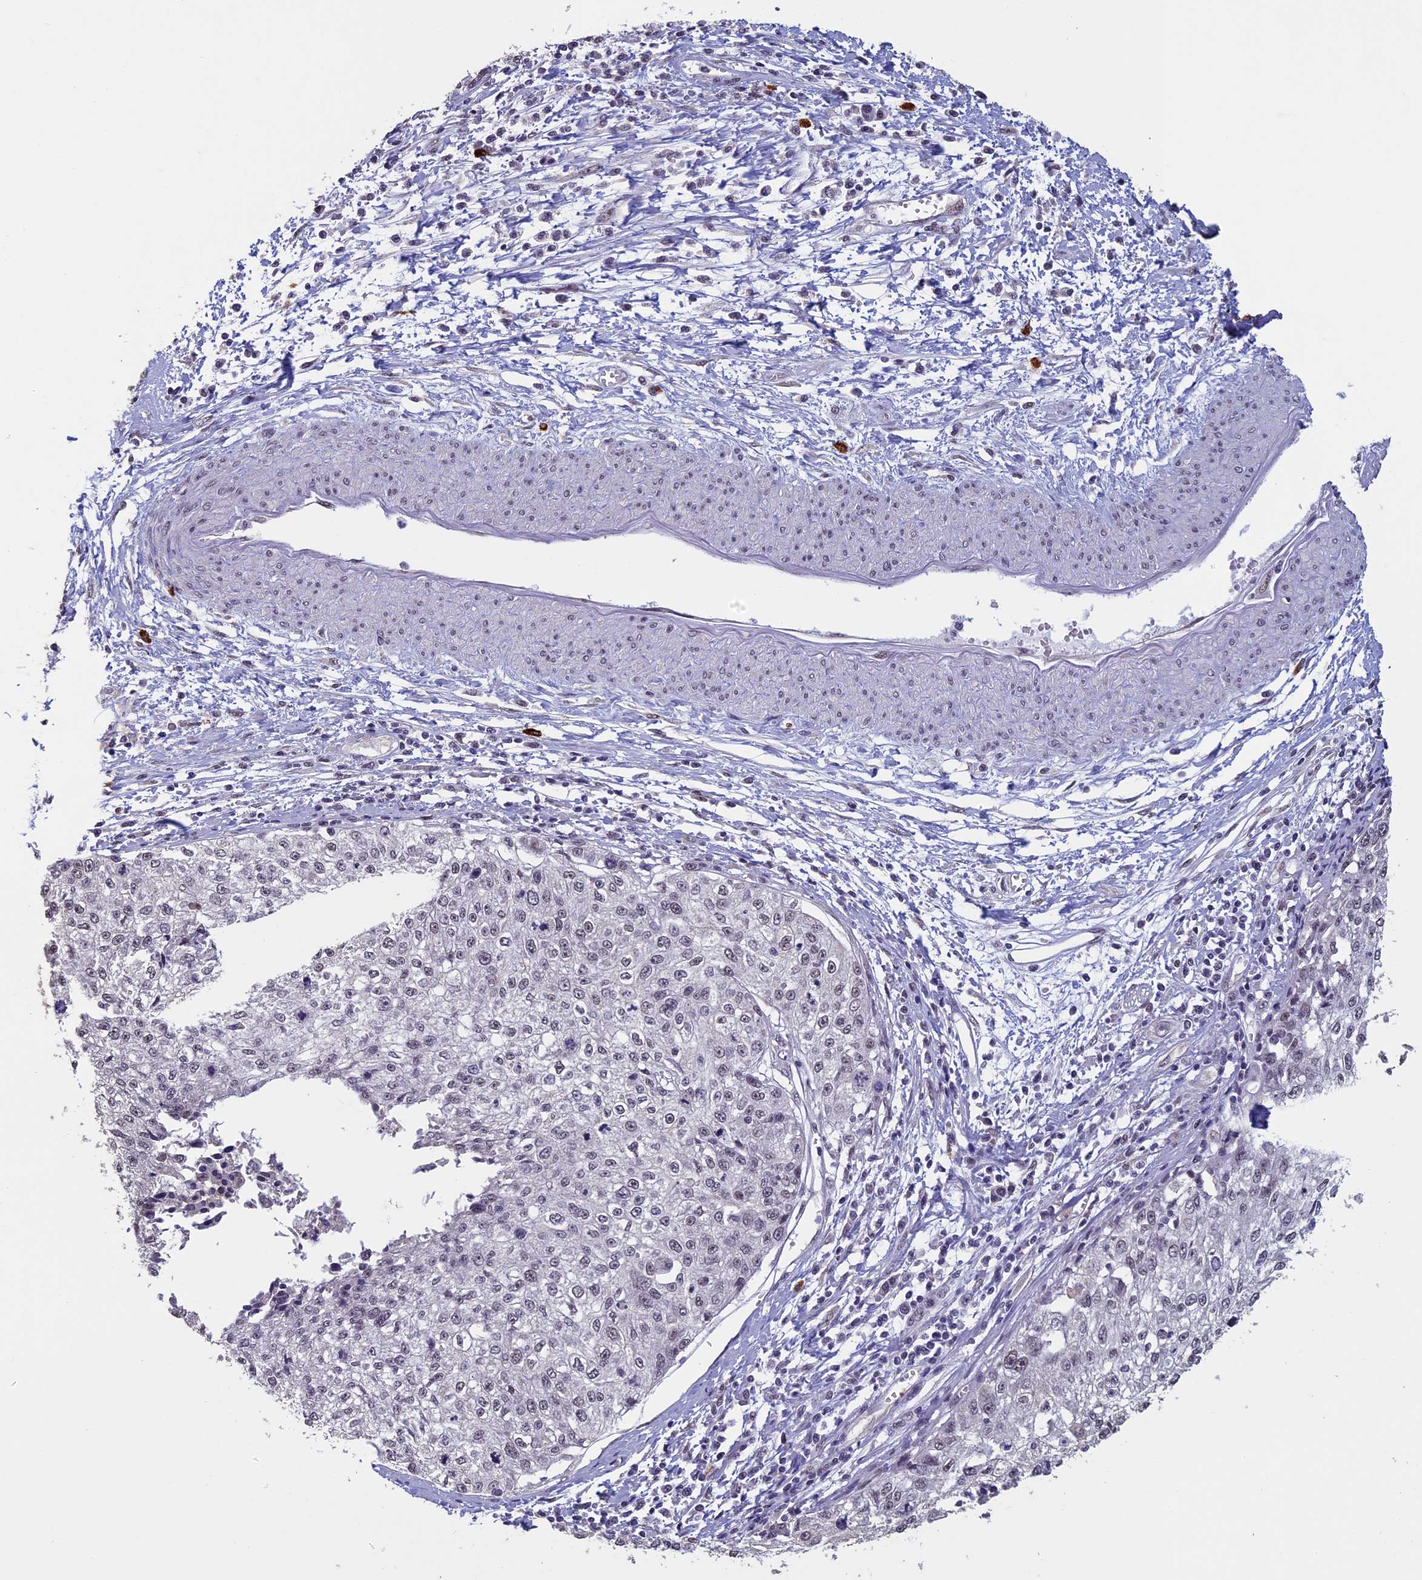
{"staining": {"intensity": "weak", "quantity": "<25%", "location": "nuclear"}, "tissue": "cervical cancer", "cell_type": "Tumor cells", "image_type": "cancer", "snomed": [{"axis": "morphology", "description": "Squamous cell carcinoma, NOS"}, {"axis": "topography", "description": "Cervix"}], "caption": "Tumor cells are negative for brown protein staining in cervical squamous cell carcinoma.", "gene": "RNF40", "patient": {"sex": "female", "age": 57}}